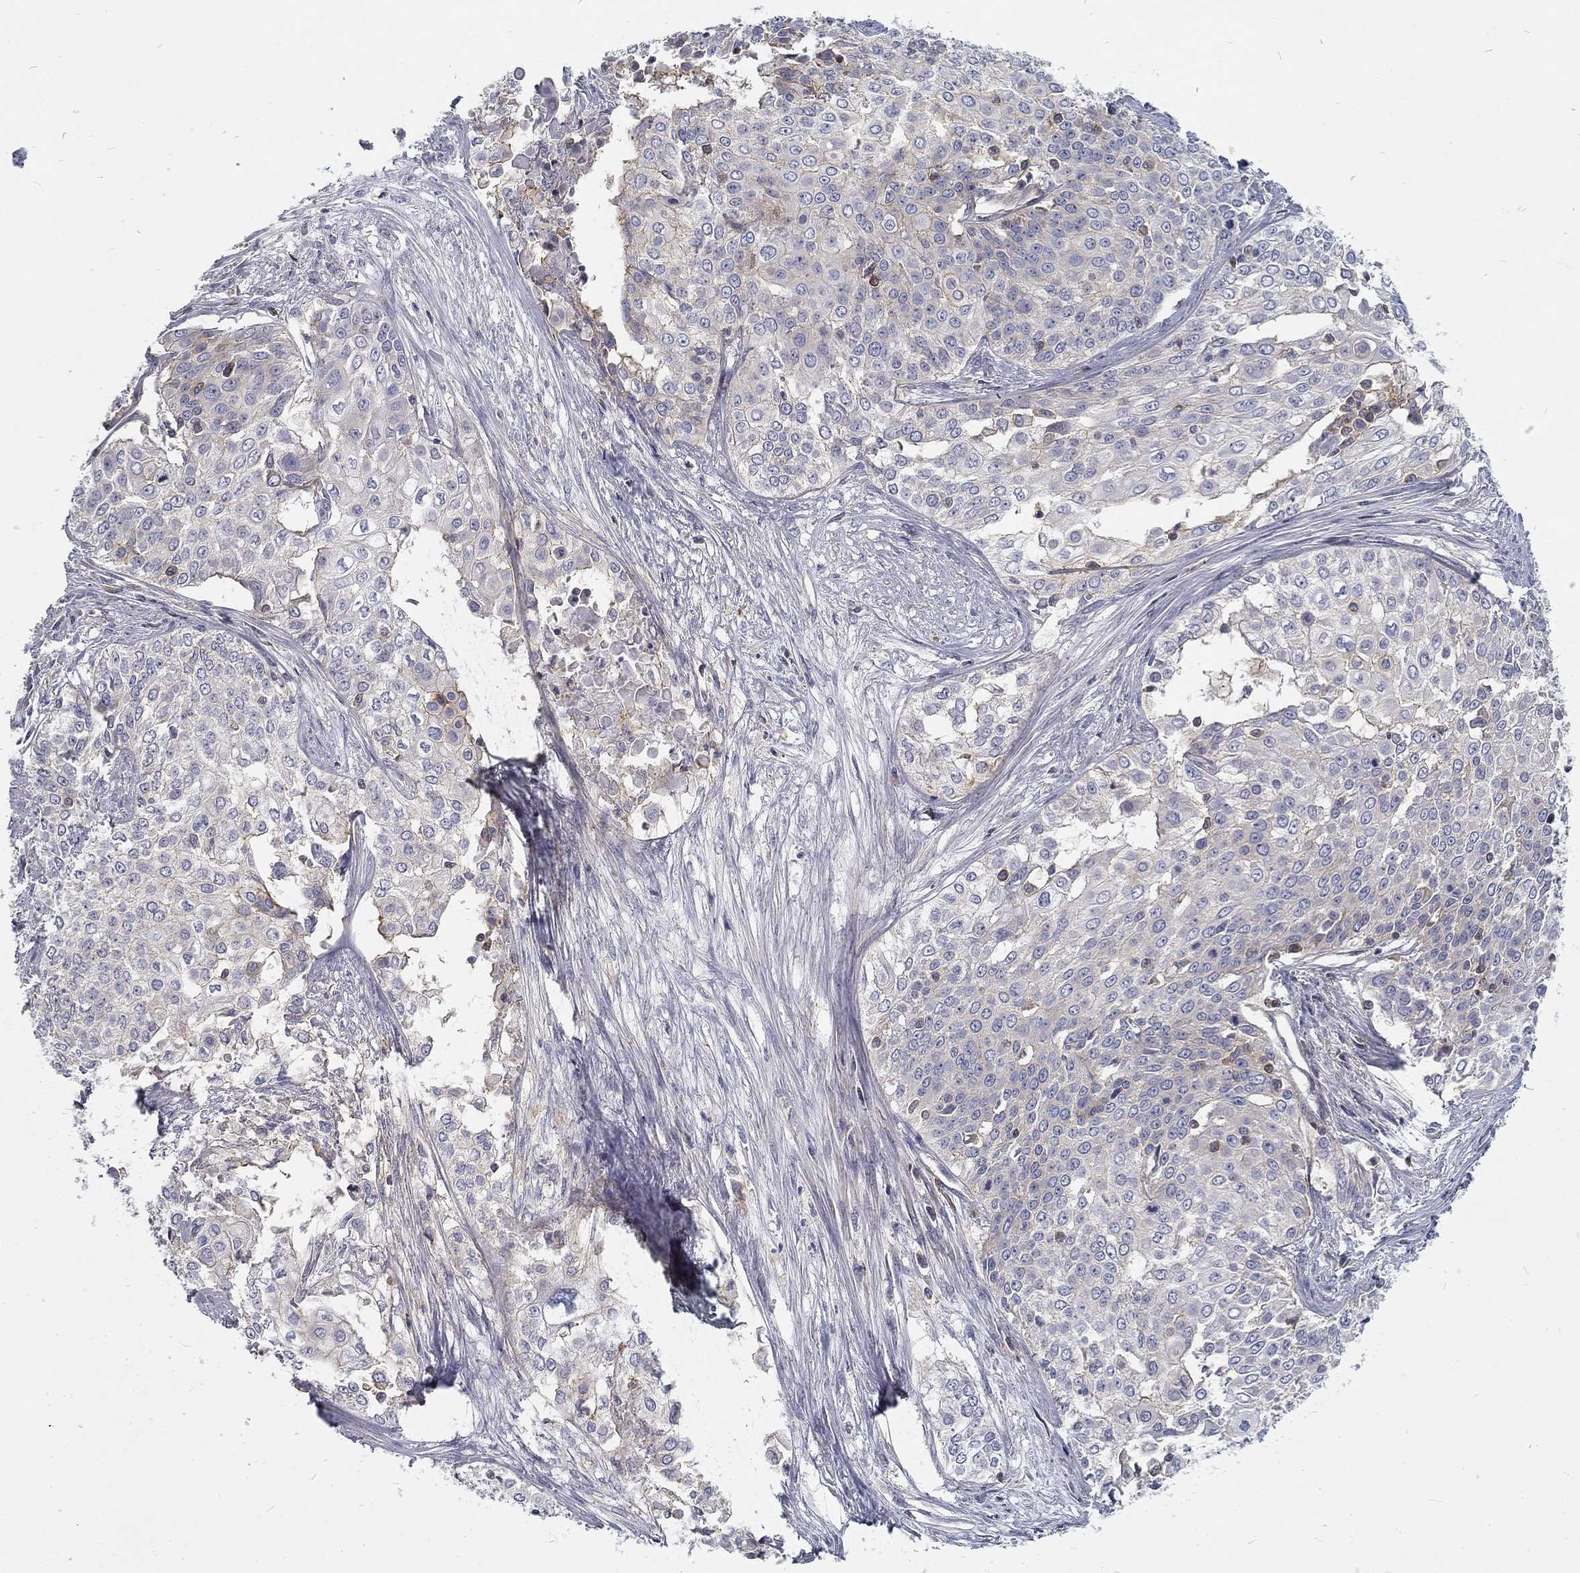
{"staining": {"intensity": "moderate", "quantity": "<25%", "location": "nuclear"}, "tissue": "cervical cancer", "cell_type": "Tumor cells", "image_type": "cancer", "snomed": [{"axis": "morphology", "description": "Squamous cell carcinoma, NOS"}, {"axis": "topography", "description": "Cervix"}], "caption": "Protein staining of cervical cancer tissue shows moderate nuclear positivity in approximately <25% of tumor cells.", "gene": "MTMR11", "patient": {"sex": "female", "age": 39}}